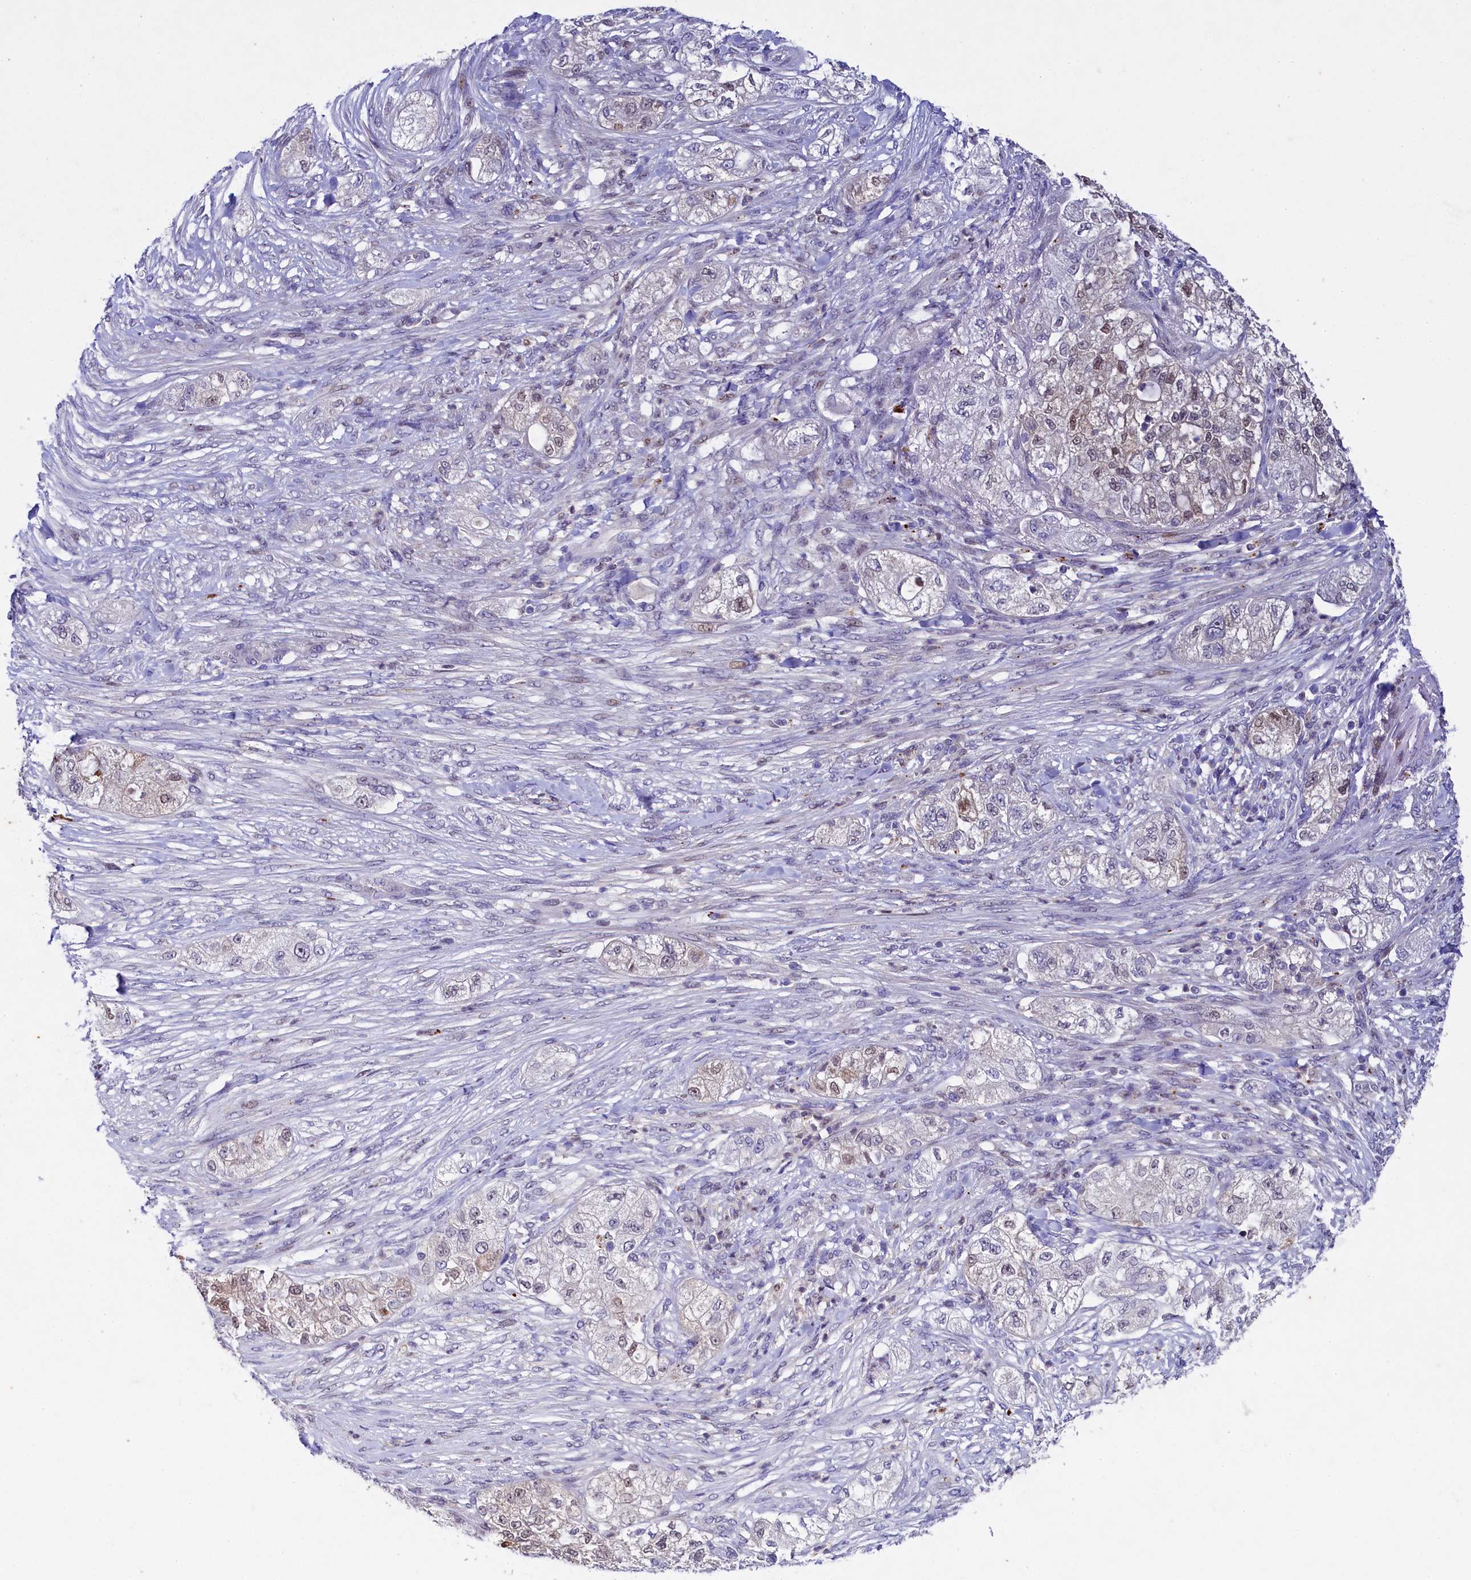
{"staining": {"intensity": "moderate", "quantity": "<25%", "location": "nuclear"}, "tissue": "pancreatic cancer", "cell_type": "Tumor cells", "image_type": "cancer", "snomed": [{"axis": "morphology", "description": "Adenocarcinoma, NOS"}, {"axis": "topography", "description": "Pancreas"}], "caption": "This is an image of immunohistochemistry (IHC) staining of adenocarcinoma (pancreatic), which shows moderate staining in the nuclear of tumor cells.", "gene": "TGDS", "patient": {"sex": "female", "age": 78}}